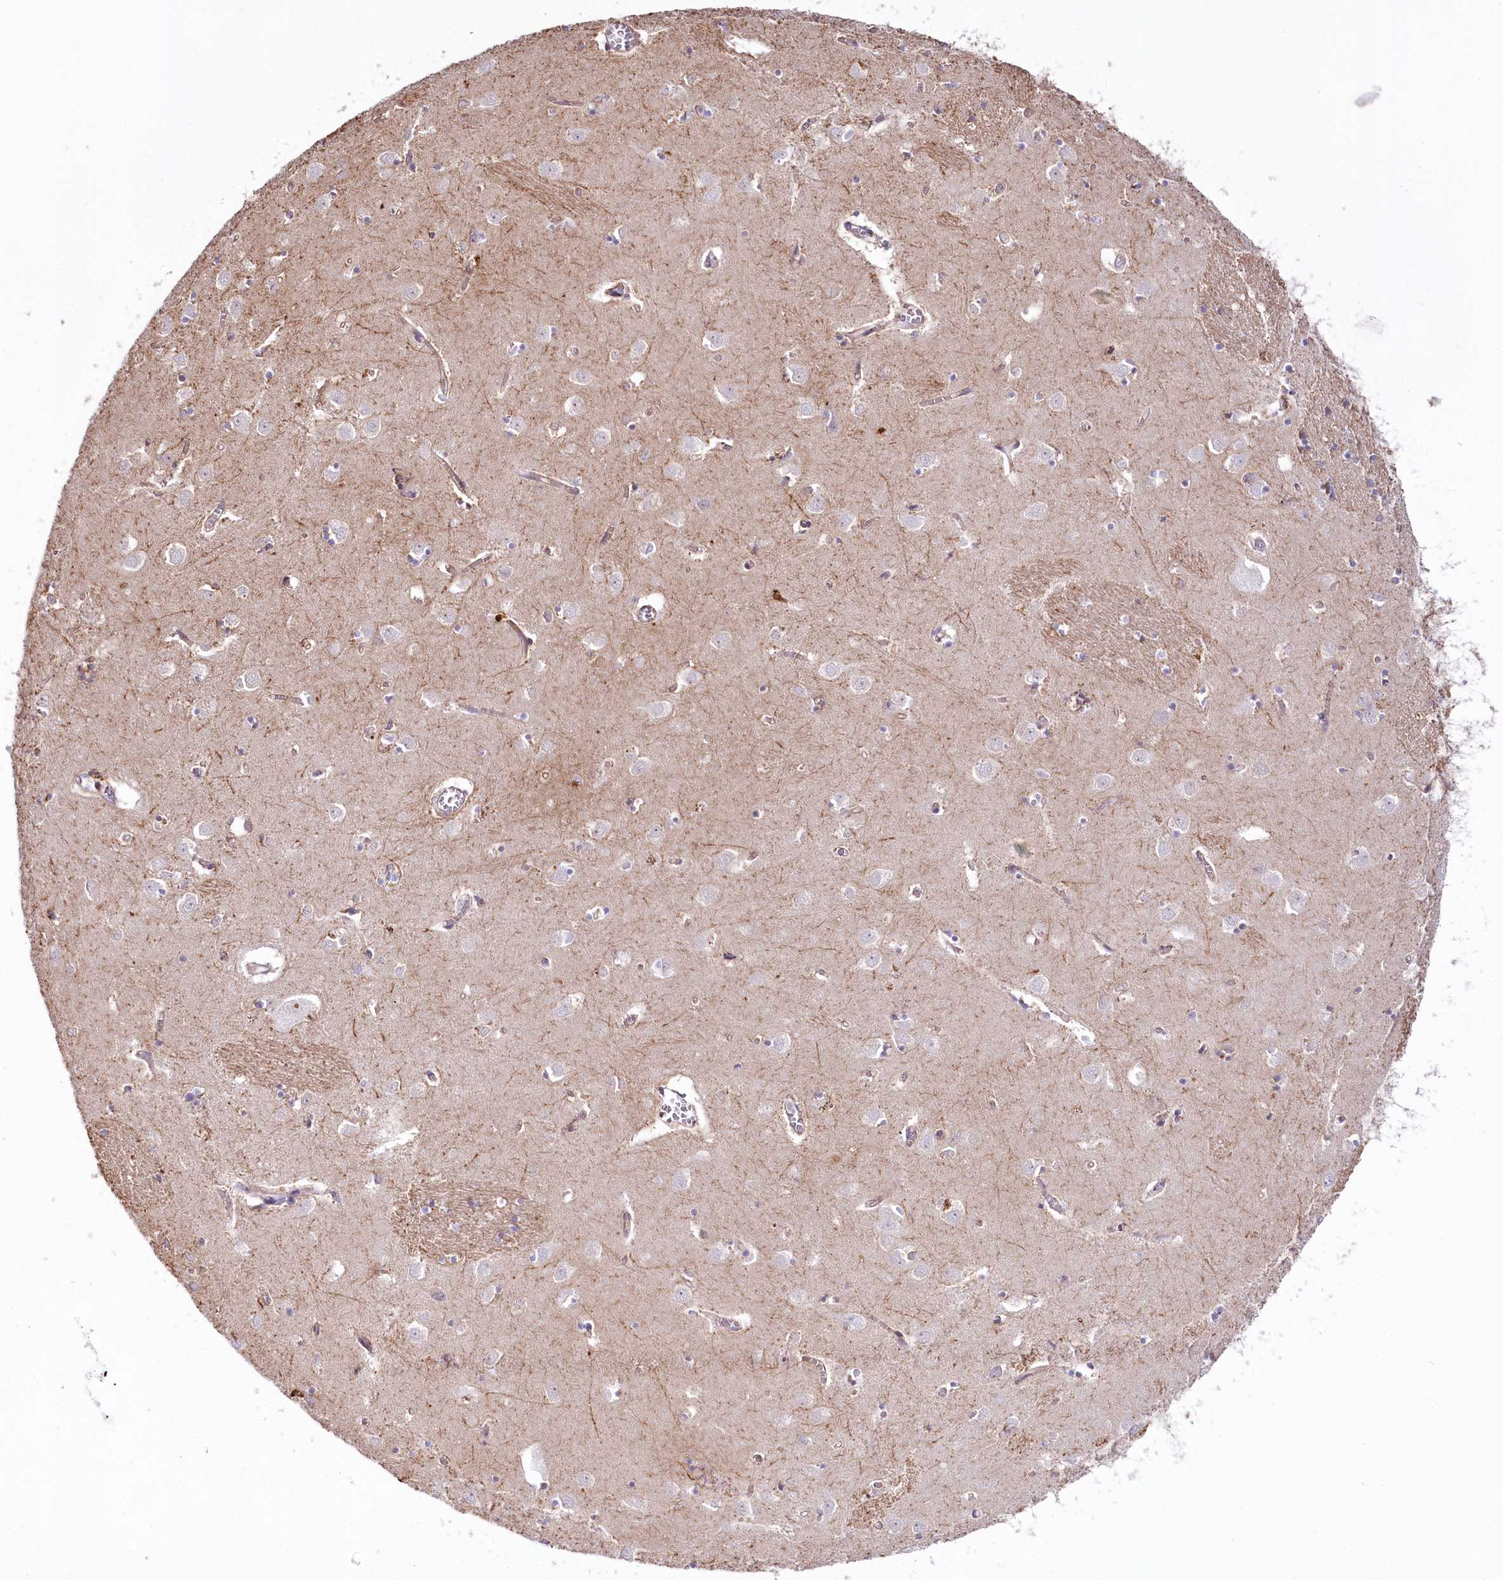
{"staining": {"intensity": "negative", "quantity": "none", "location": "none"}, "tissue": "caudate", "cell_type": "Glial cells", "image_type": "normal", "snomed": [{"axis": "morphology", "description": "Normal tissue, NOS"}, {"axis": "topography", "description": "Lateral ventricle wall"}], "caption": "This is an immunohistochemistry (IHC) histopathology image of benign caudate. There is no positivity in glial cells.", "gene": "SLC6A11", "patient": {"sex": "male", "age": 70}}